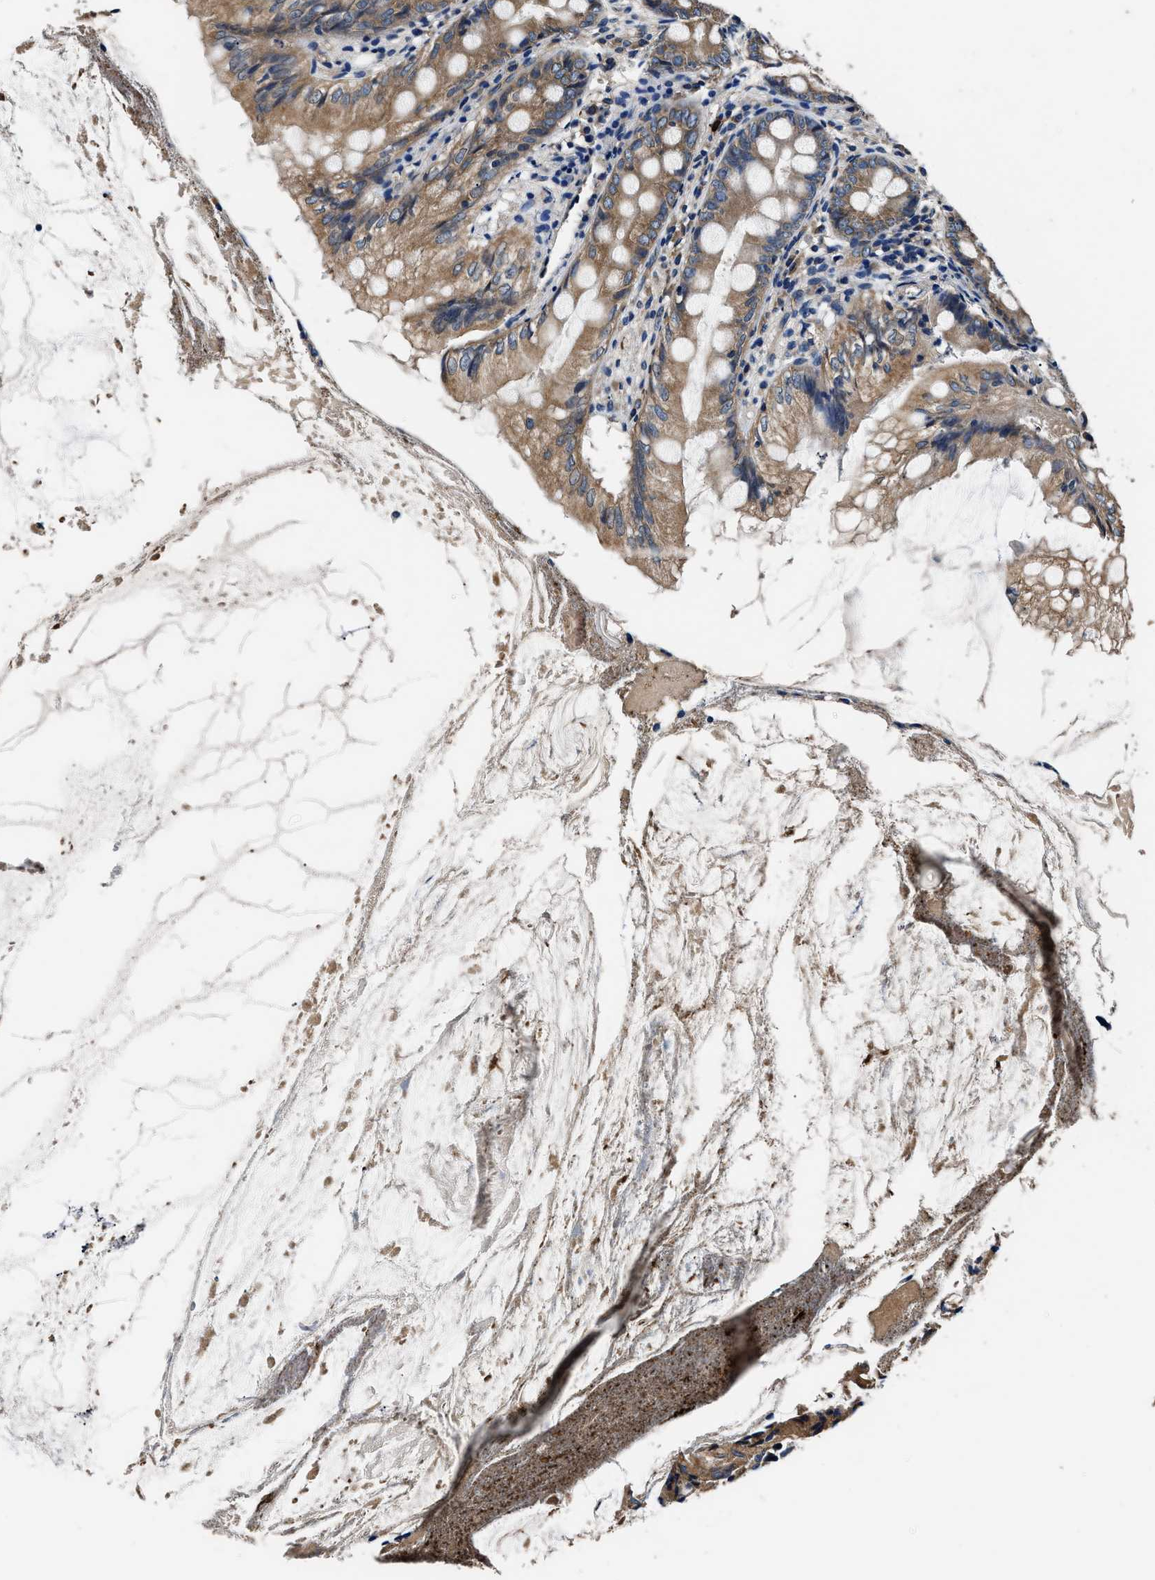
{"staining": {"intensity": "moderate", "quantity": ">75%", "location": "cytoplasmic/membranous"}, "tissue": "appendix", "cell_type": "Glandular cells", "image_type": "normal", "snomed": [{"axis": "morphology", "description": "Normal tissue, NOS"}, {"axis": "topography", "description": "Appendix"}], "caption": "This histopathology image shows immunohistochemistry staining of benign human appendix, with medium moderate cytoplasmic/membranous staining in about >75% of glandular cells.", "gene": "DHRS7B", "patient": {"sex": "female", "age": 77}}